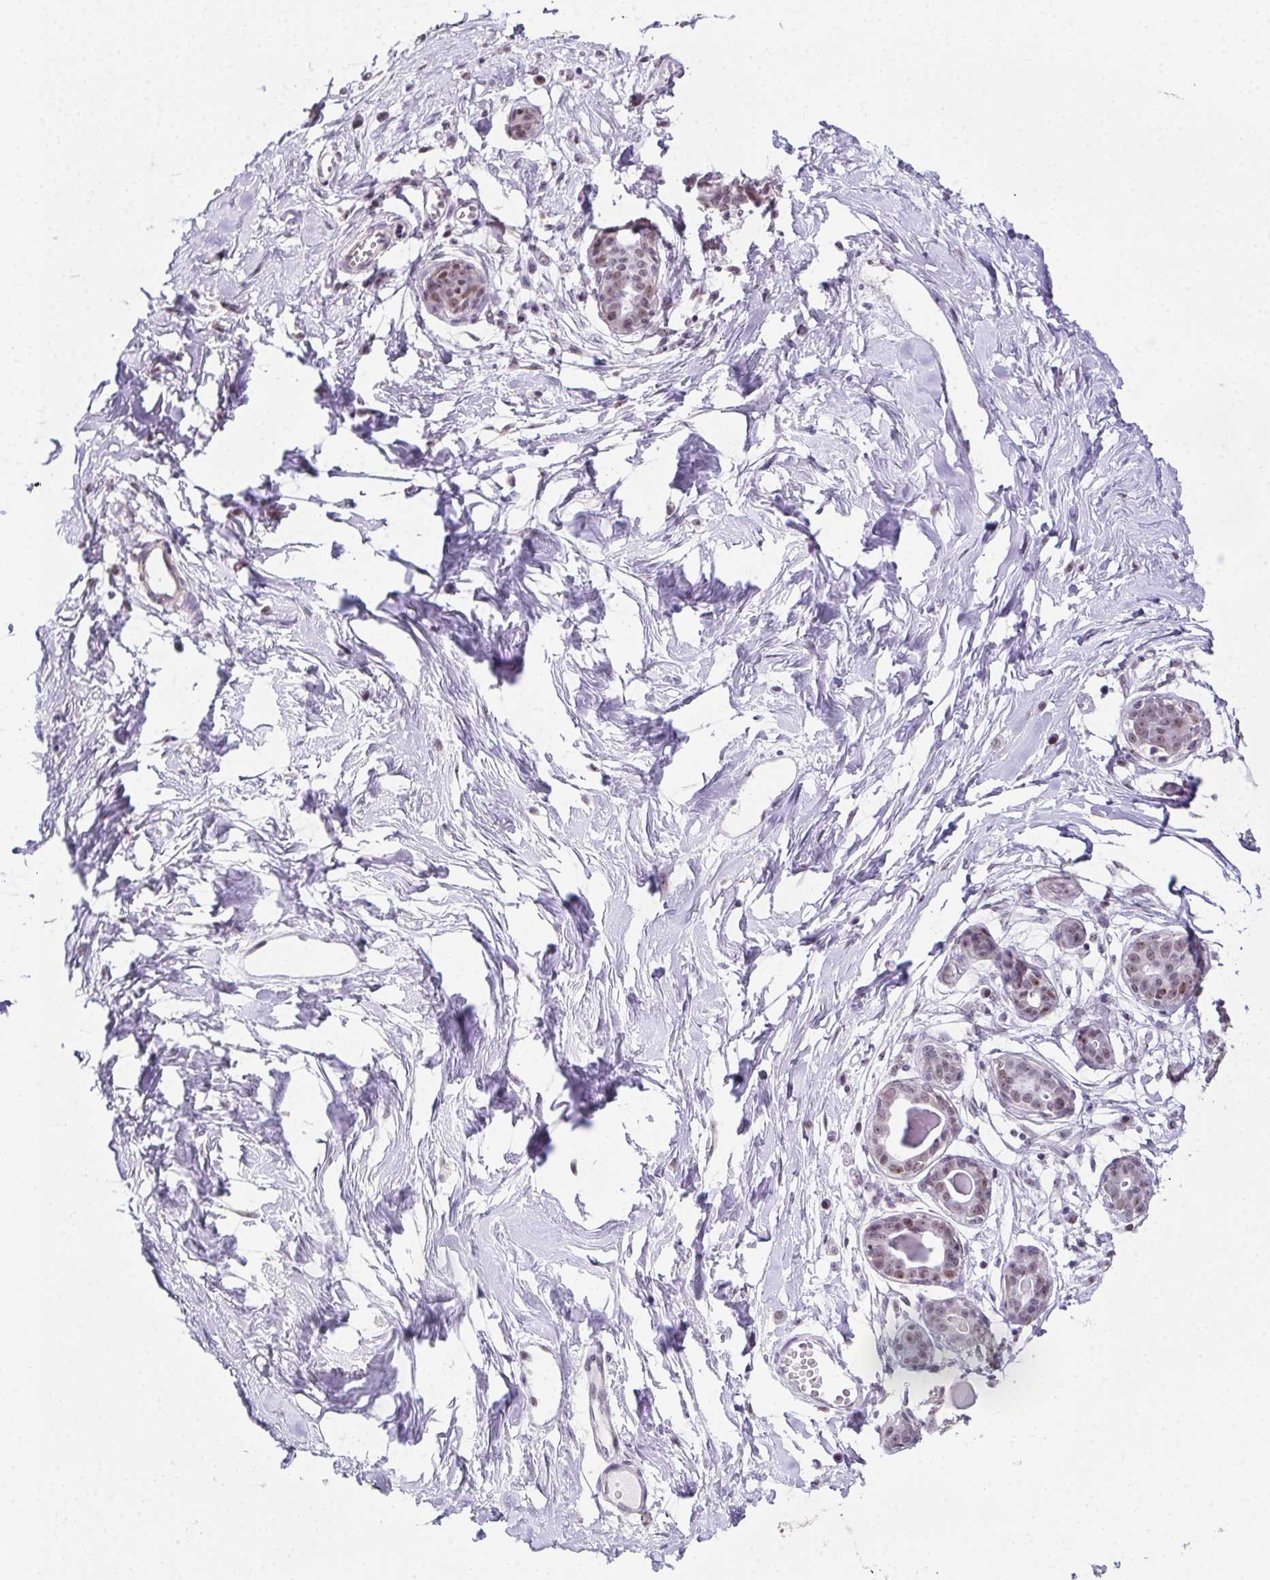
{"staining": {"intensity": "negative", "quantity": "none", "location": "none"}, "tissue": "breast", "cell_type": "Adipocytes", "image_type": "normal", "snomed": [{"axis": "morphology", "description": "Normal tissue, NOS"}, {"axis": "topography", "description": "Breast"}], "caption": "An immunohistochemistry (IHC) histopathology image of normal breast is shown. There is no staining in adipocytes of breast.", "gene": "ZNF800", "patient": {"sex": "female", "age": 45}}